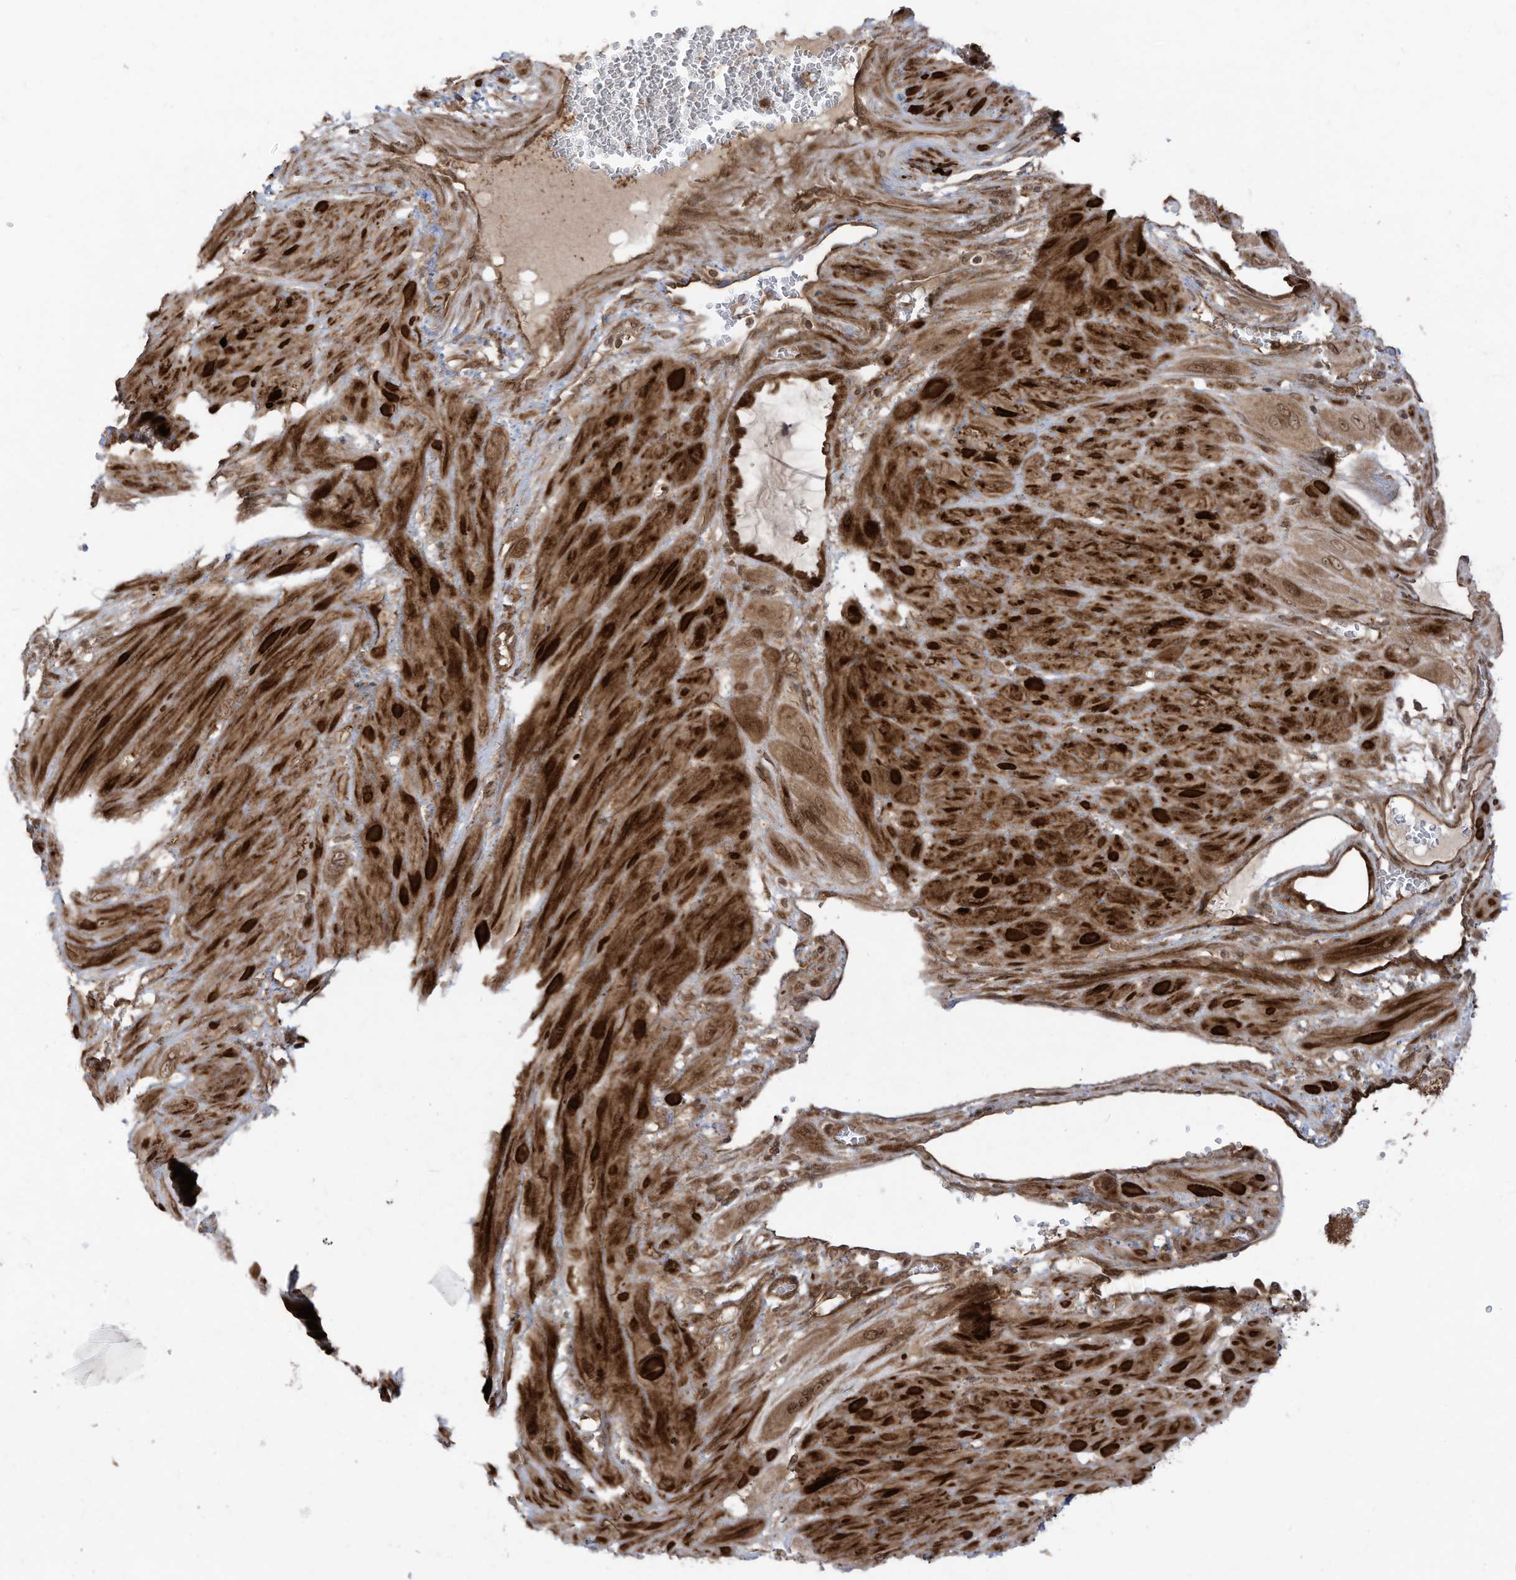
{"staining": {"intensity": "moderate", "quantity": ">75%", "location": "cytoplasmic/membranous,nuclear"}, "tissue": "cervical cancer", "cell_type": "Tumor cells", "image_type": "cancer", "snomed": [{"axis": "morphology", "description": "Squamous cell carcinoma, NOS"}, {"axis": "topography", "description": "Cervix"}], "caption": "Tumor cells display medium levels of moderate cytoplasmic/membranous and nuclear staining in about >75% of cells in human squamous cell carcinoma (cervical).", "gene": "TRIM67", "patient": {"sex": "female", "age": 34}}